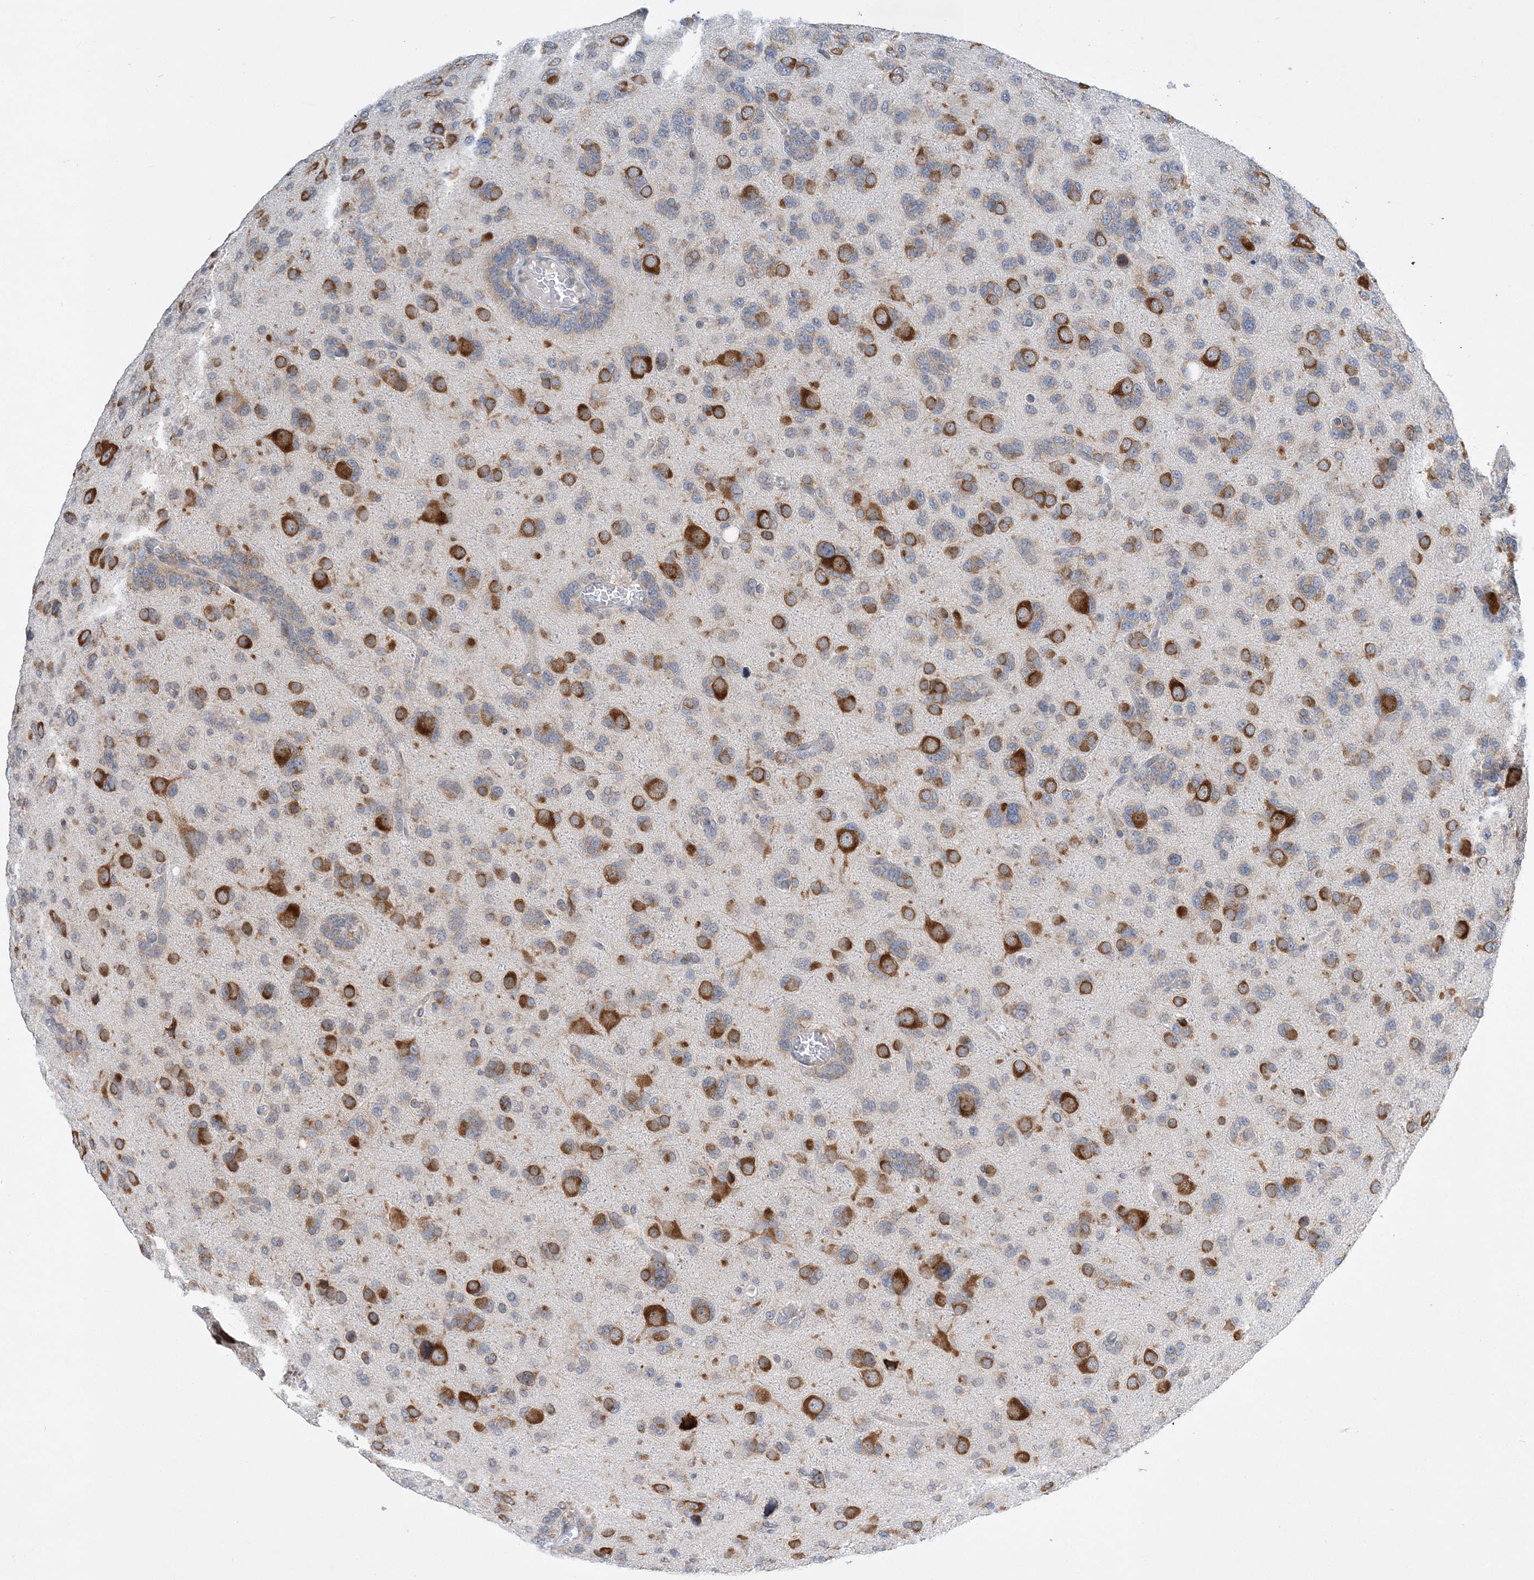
{"staining": {"intensity": "moderate", "quantity": "25%-75%", "location": "cytoplasmic/membranous"}, "tissue": "glioma", "cell_type": "Tumor cells", "image_type": "cancer", "snomed": [{"axis": "morphology", "description": "Glioma, malignant, High grade"}, {"axis": "topography", "description": "Brain"}], "caption": "Human glioma stained for a protein (brown) exhibits moderate cytoplasmic/membranous positive expression in about 25%-75% of tumor cells.", "gene": "LARP4B", "patient": {"sex": "female", "age": 59}}